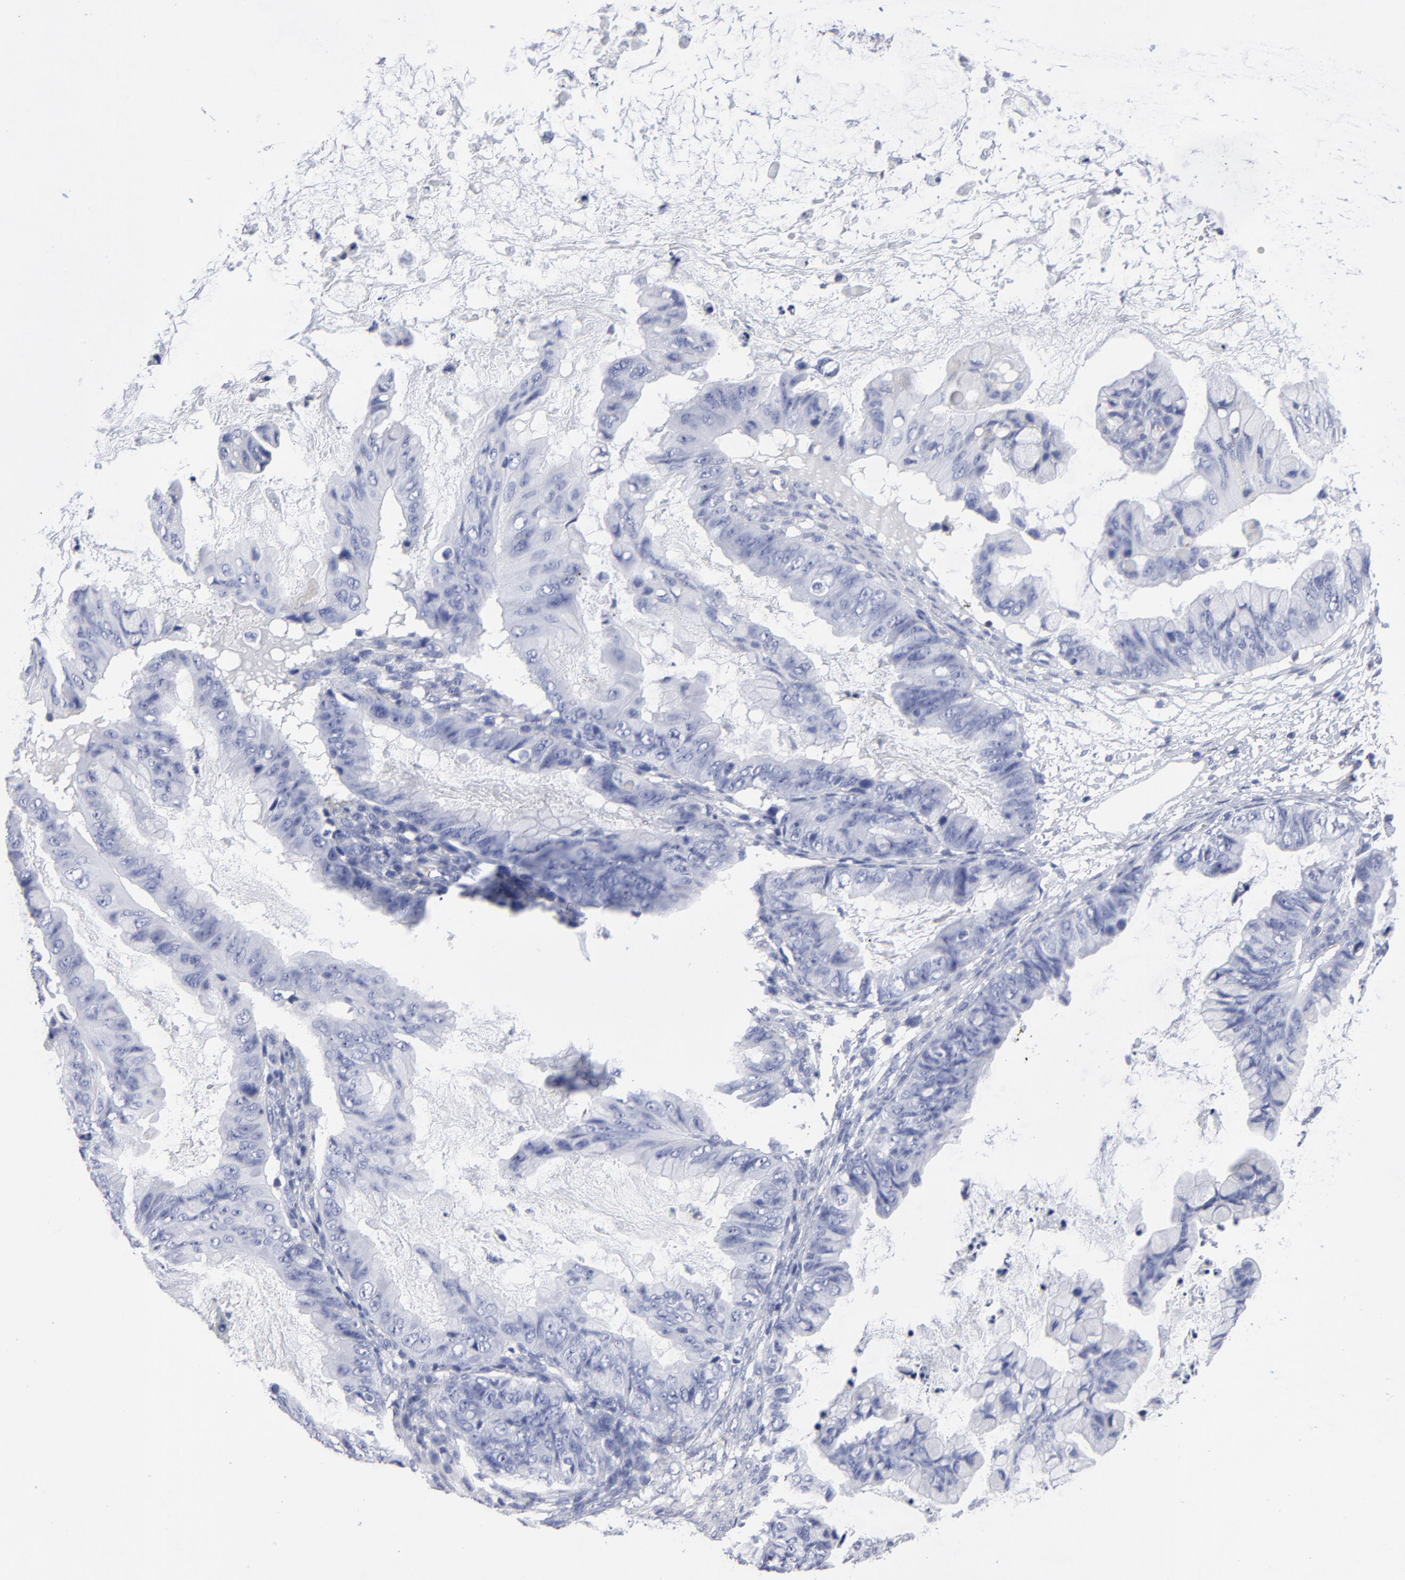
{"staining": {"intensity": "negative", "quantity": "none", "location": "none"}, "tissue": "ovarian cancer", "cell_type": "Tumor cells", "image_type": "cancer", "snomed": [{"axis": "morphology", "description": "Cystadenocarcinoma, mucinous, NOS"}, {"axis": "topography", "description": "Ovary"}], "caption": "A high-resolution micrograph shows IHC staining of ovarian mucinous cystadenocarcinoma, which reveals no significant staining in tumor cells.", "gene": "LAT2", "patient": {"sex": "female", "age": 36}}